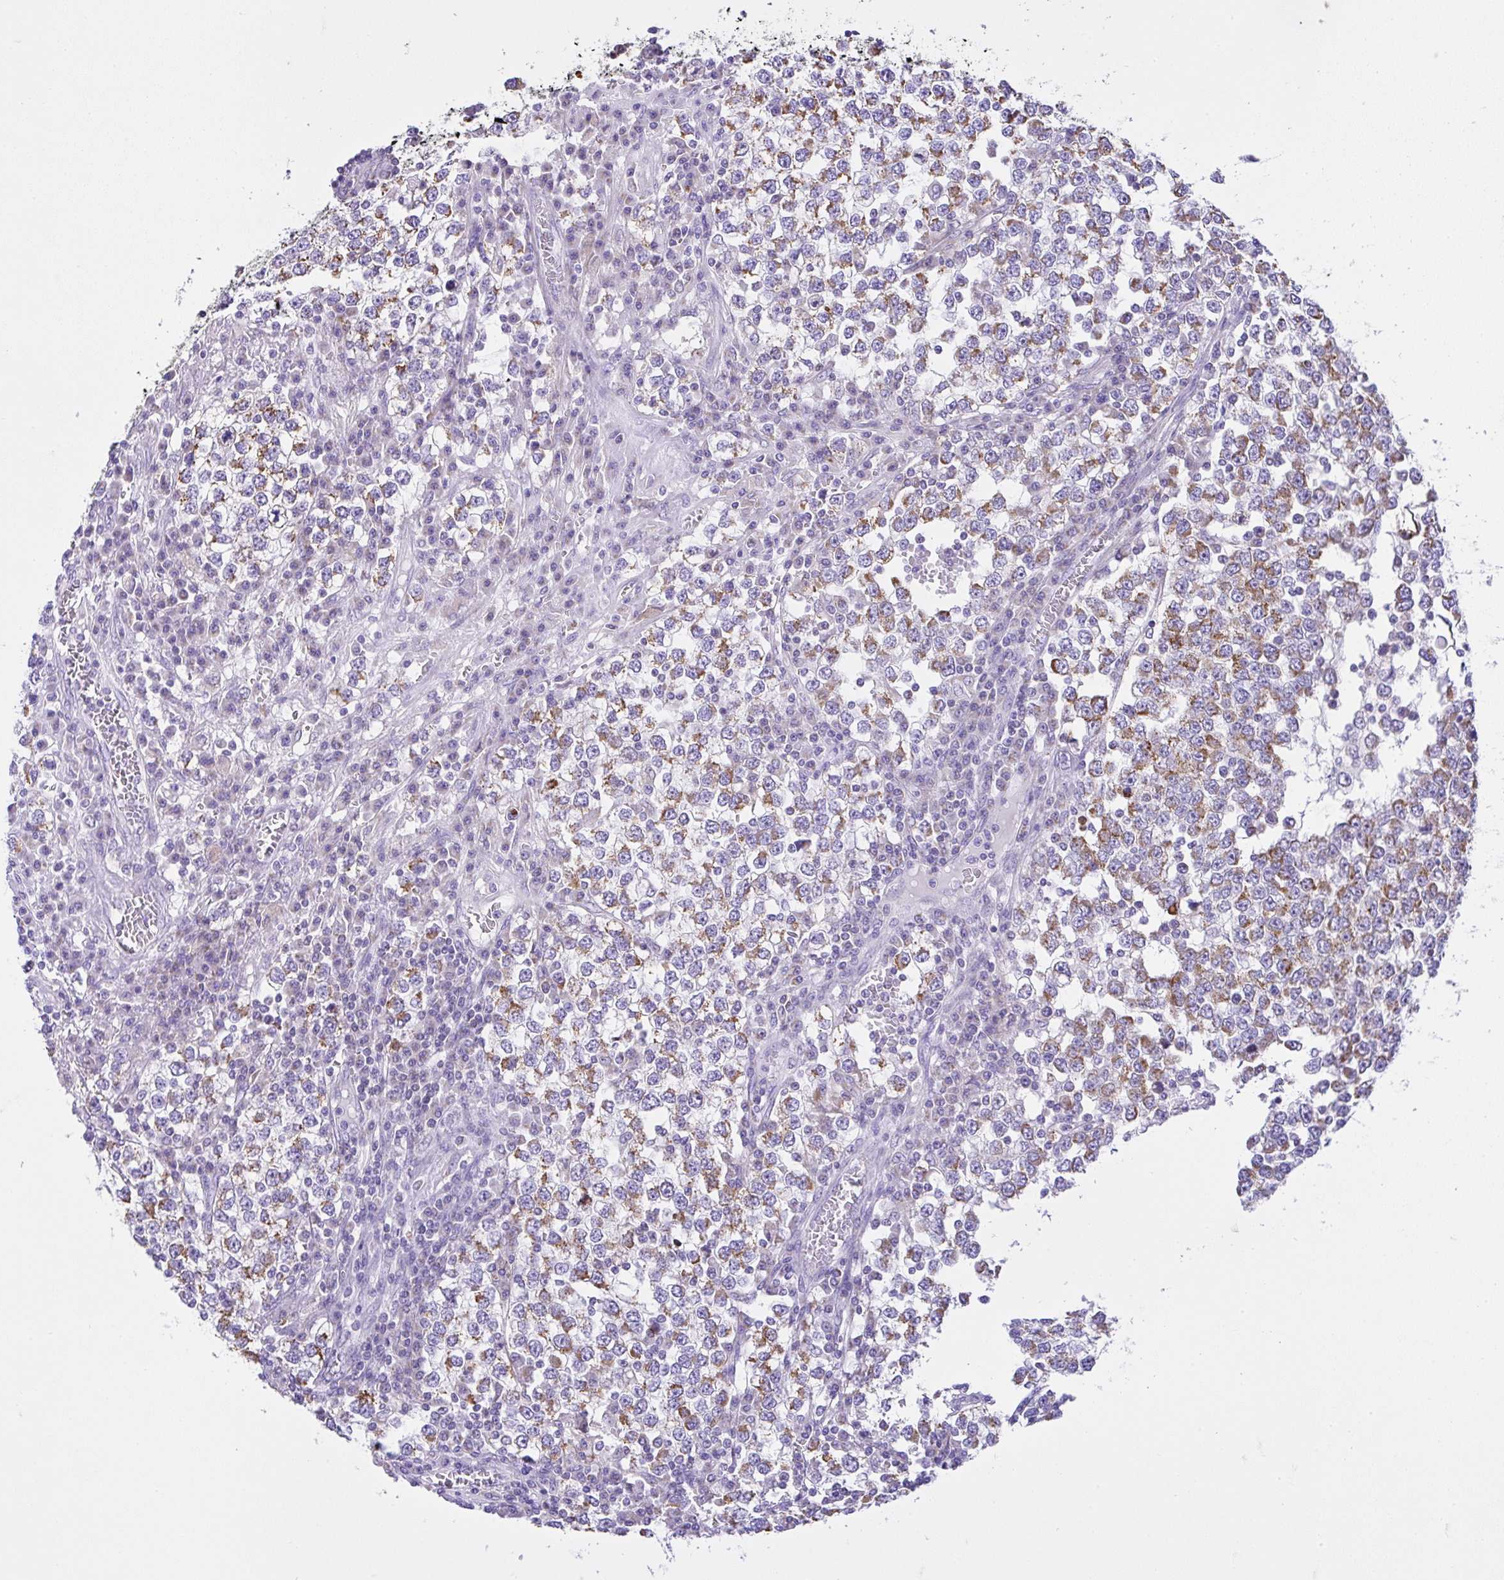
{"staining": {"intensity": "moderate", "quantity": "25%-75%", "location": "cytoplasmic/membranous"}, "tissue": "testis cancer", "cell_type": "Tumor cells", "image_type": "cancer", "snomed": [{"axis": "morphology", "description": "Seminoma, NOS"}, {"axis": "topography", "description": "Testis"}], "caption": "Immunohistochemical staining of testis cancer reveals medium levels of moderate cytoplasmic/membranous protein positivity in approximately 25%-75% of tumor cells.", "gene": "SLC13A1", "patient": {"sex": "male", "age": 65}}